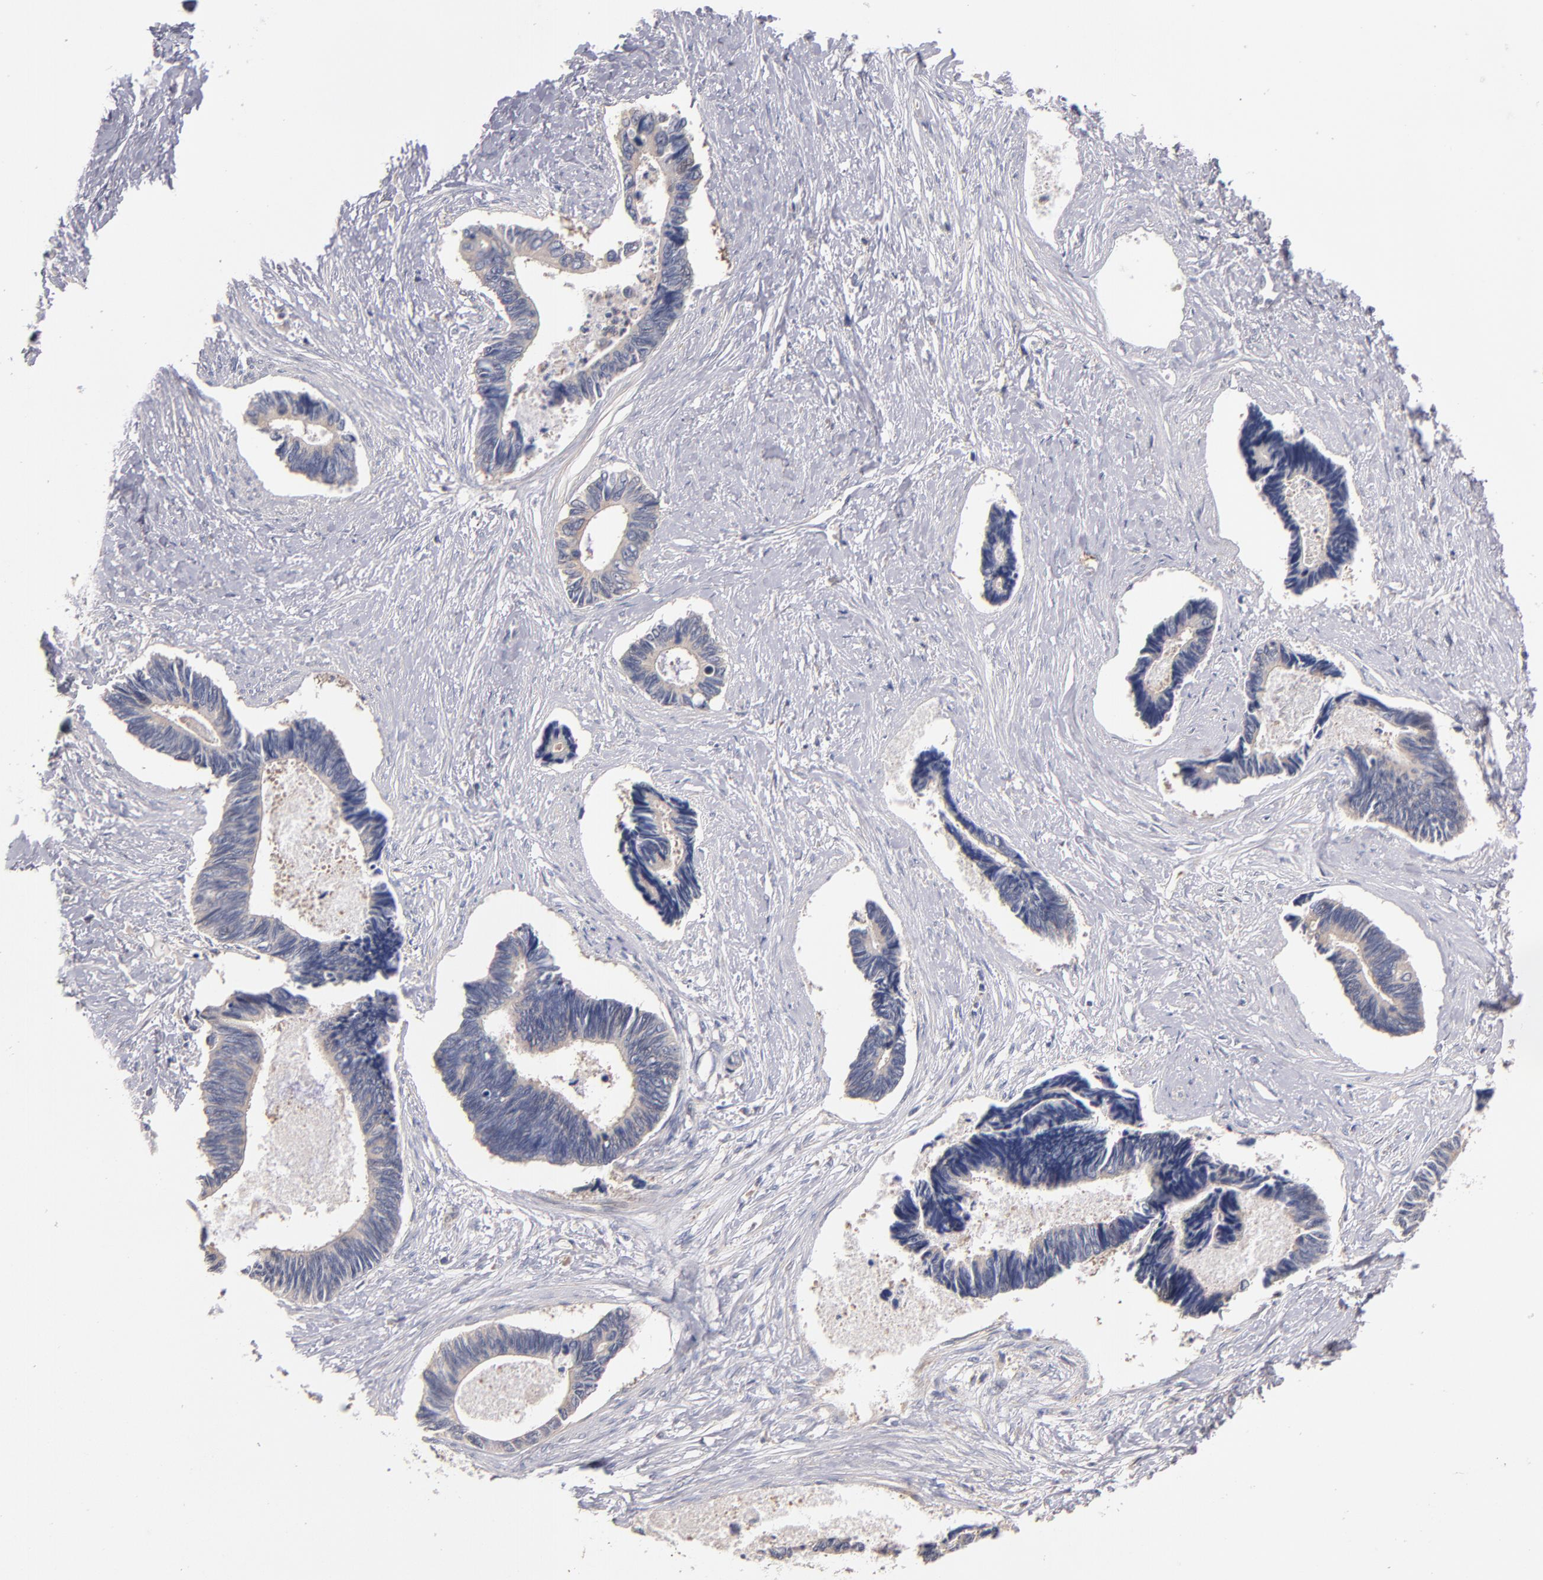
{"staining": {"intensity": "weak", "quantity": ">75%", "location": "cytoplasmic/membranous"}, "tissue": "pancreatic cancer", "cell_type": "Tumor cells", "image_type": "cancer", "snomed": [{"axis": "morphology", "description": "Adenocarcinoma, NOS"}, {"axis": "topography", "description": "Pancreas"}], "caption": "Adenocarcinoma (pancreatic) tissue displays weak cytoplasmic/membranous staining in about >75% of tumor cells", "gene": "DACT1", "patient": {"sex": "female", "age": 70}}